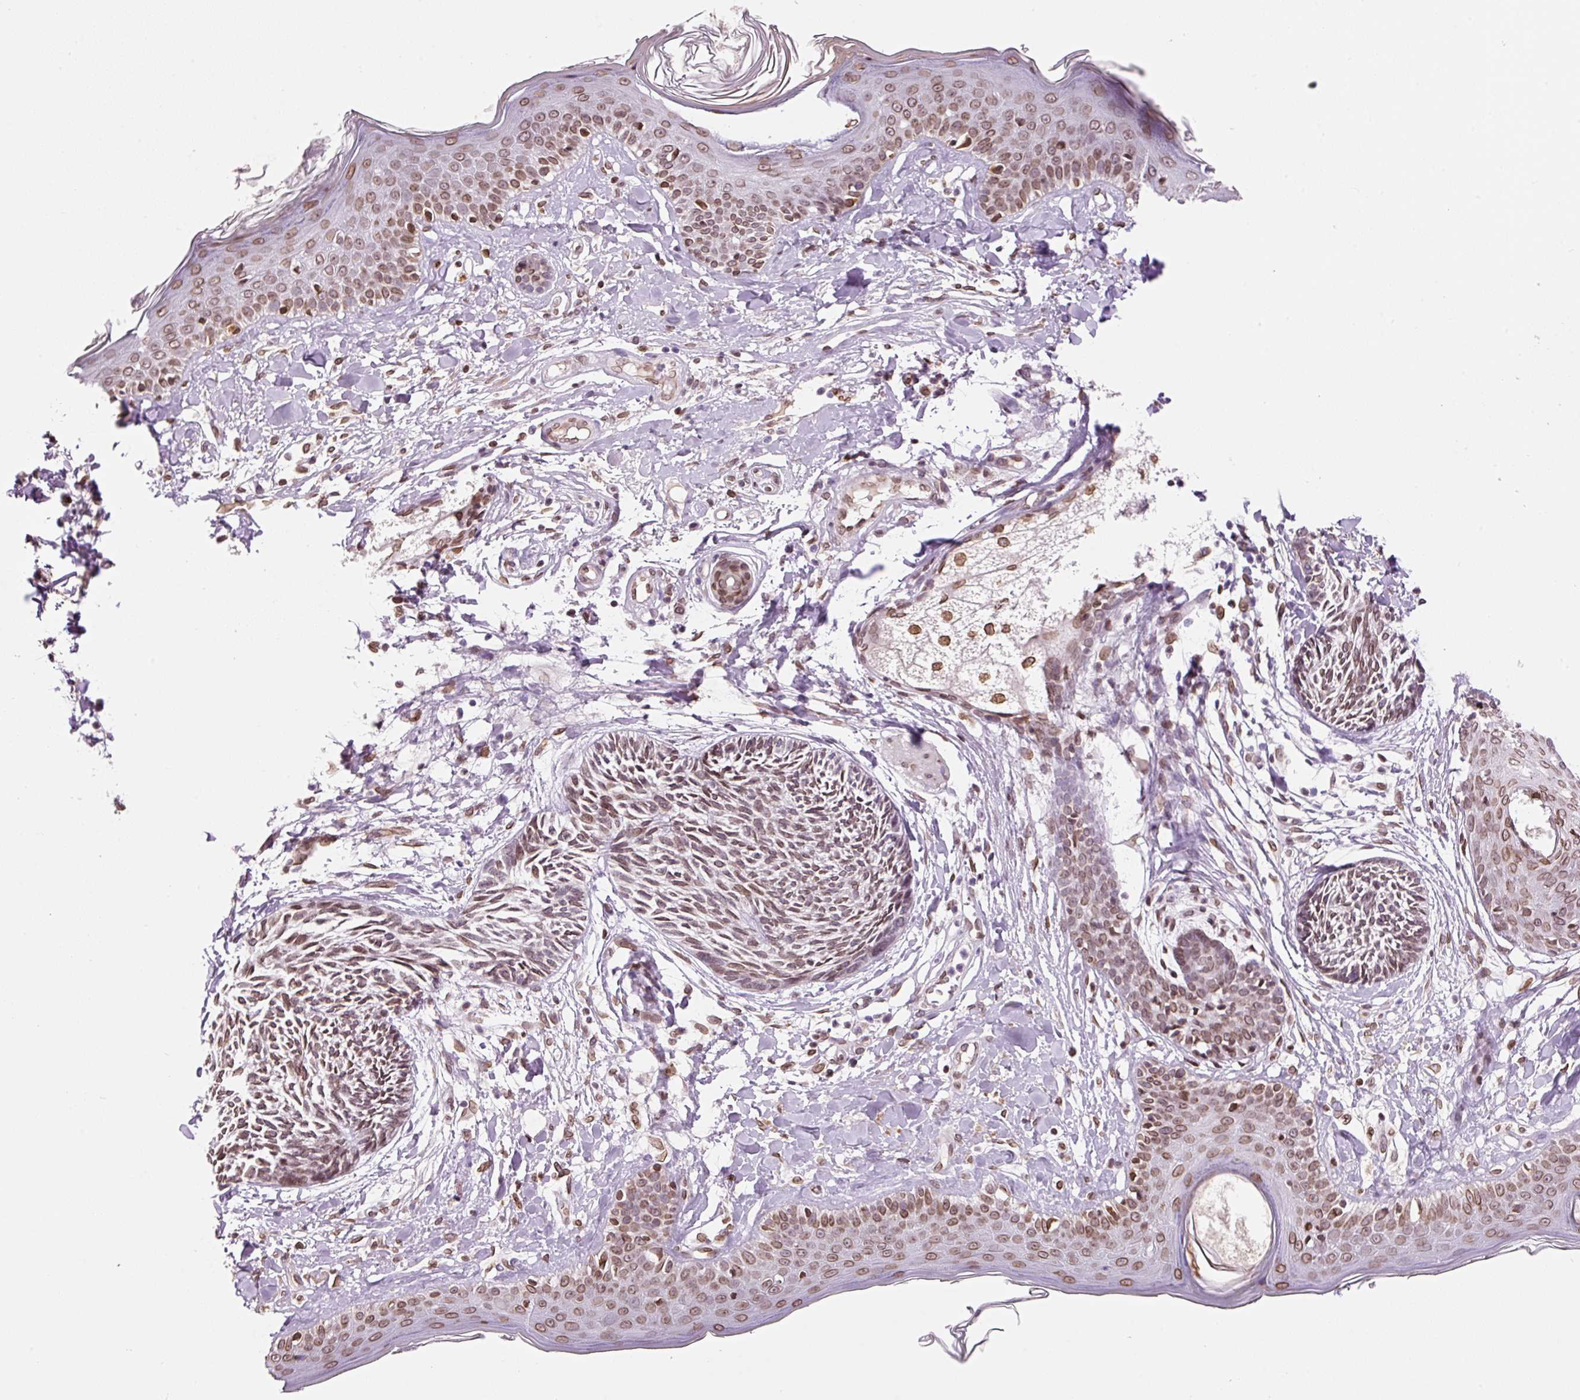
{"staining": {"intensity": "weak", "quantity": ">75%", "location": "nuclear"}, "tissue": "skin cancer", "cell_type": "Tumor cells", "image_type": "cancer", "snomed": [{"axis": "morphology", "description": "Basal cell carcinoma"}, {"axis": "topography", "description": "Skin"}], "caption": "High-power microscopy captured an immunohistochemistry (IHC) histopathology image of skin basal cell carcinoma, revealing weak nuclear staining in approximately >75% of tumor cells. The staining was performed using DAB to visualize the protein expression in brown, while the nuclei were stained in blue with hematoxylin (Magnification: 20x).", "gene": "ZNF224", "patient": {"sex": "male", "age": 73}}